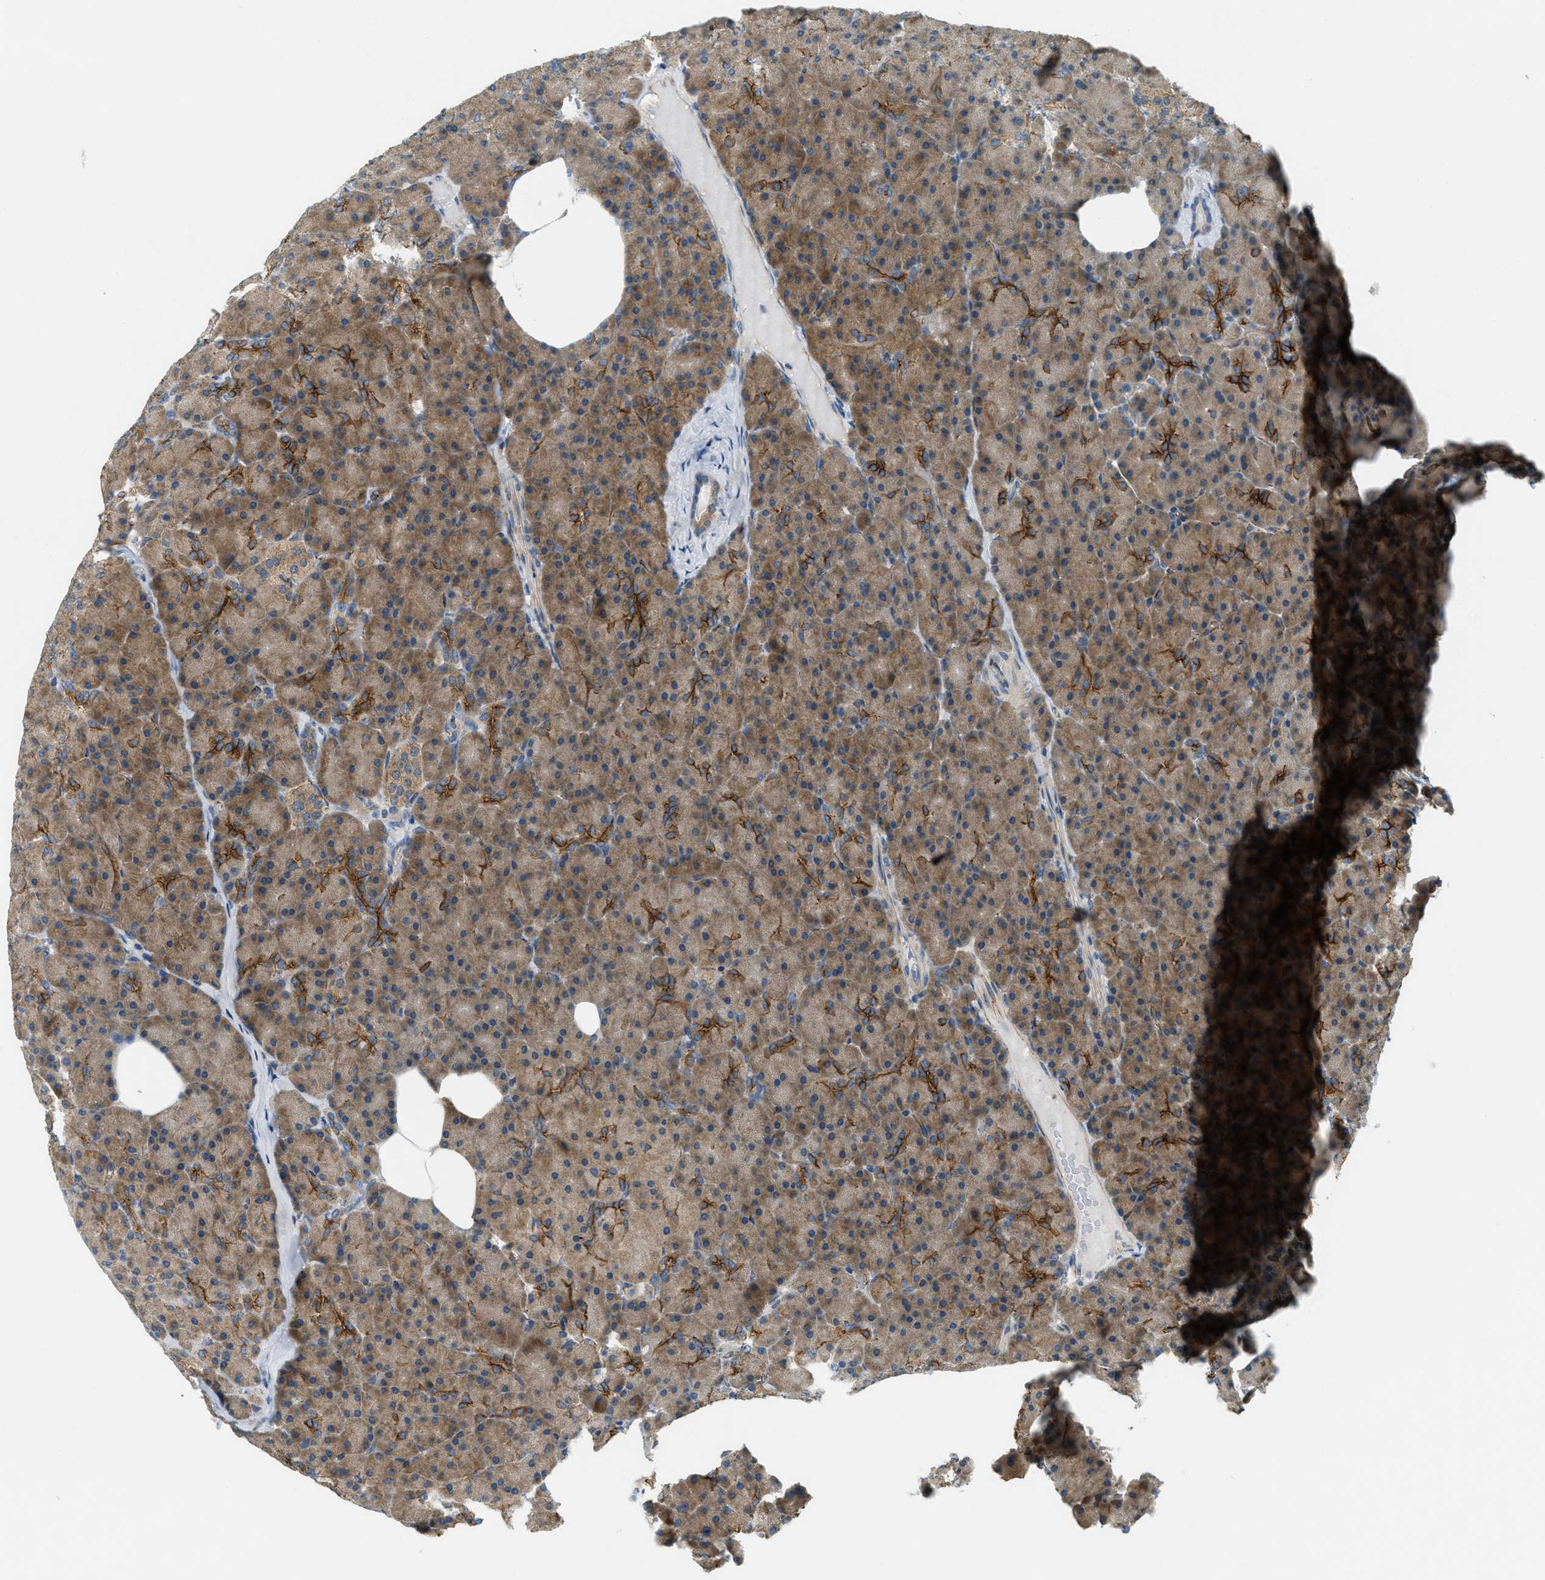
{"staining": {"intensity": "moderate", "quantity": ">75%", "location": "cytoplasmic/membranous"}, "tissue": "pancreas", "cell_type": "Exocrine glandular cells", "image_type": "normal", "snomed": [{"axis": "morphology", "description": "Normal tissue, NOS"}, {"axis": "topography", "description": "Pancreas"}], "caption": "Normal pancreas displays moderate cytoplasmic/membranous staining in approximately >75% of exocrine glandular cells The staining was performed using DAB, with brown indicating positive protein expression. Nuclei are stained blue with hematoxylin..", "gene": "JCAD", "patient": {"sex": "female", "age": 35}}